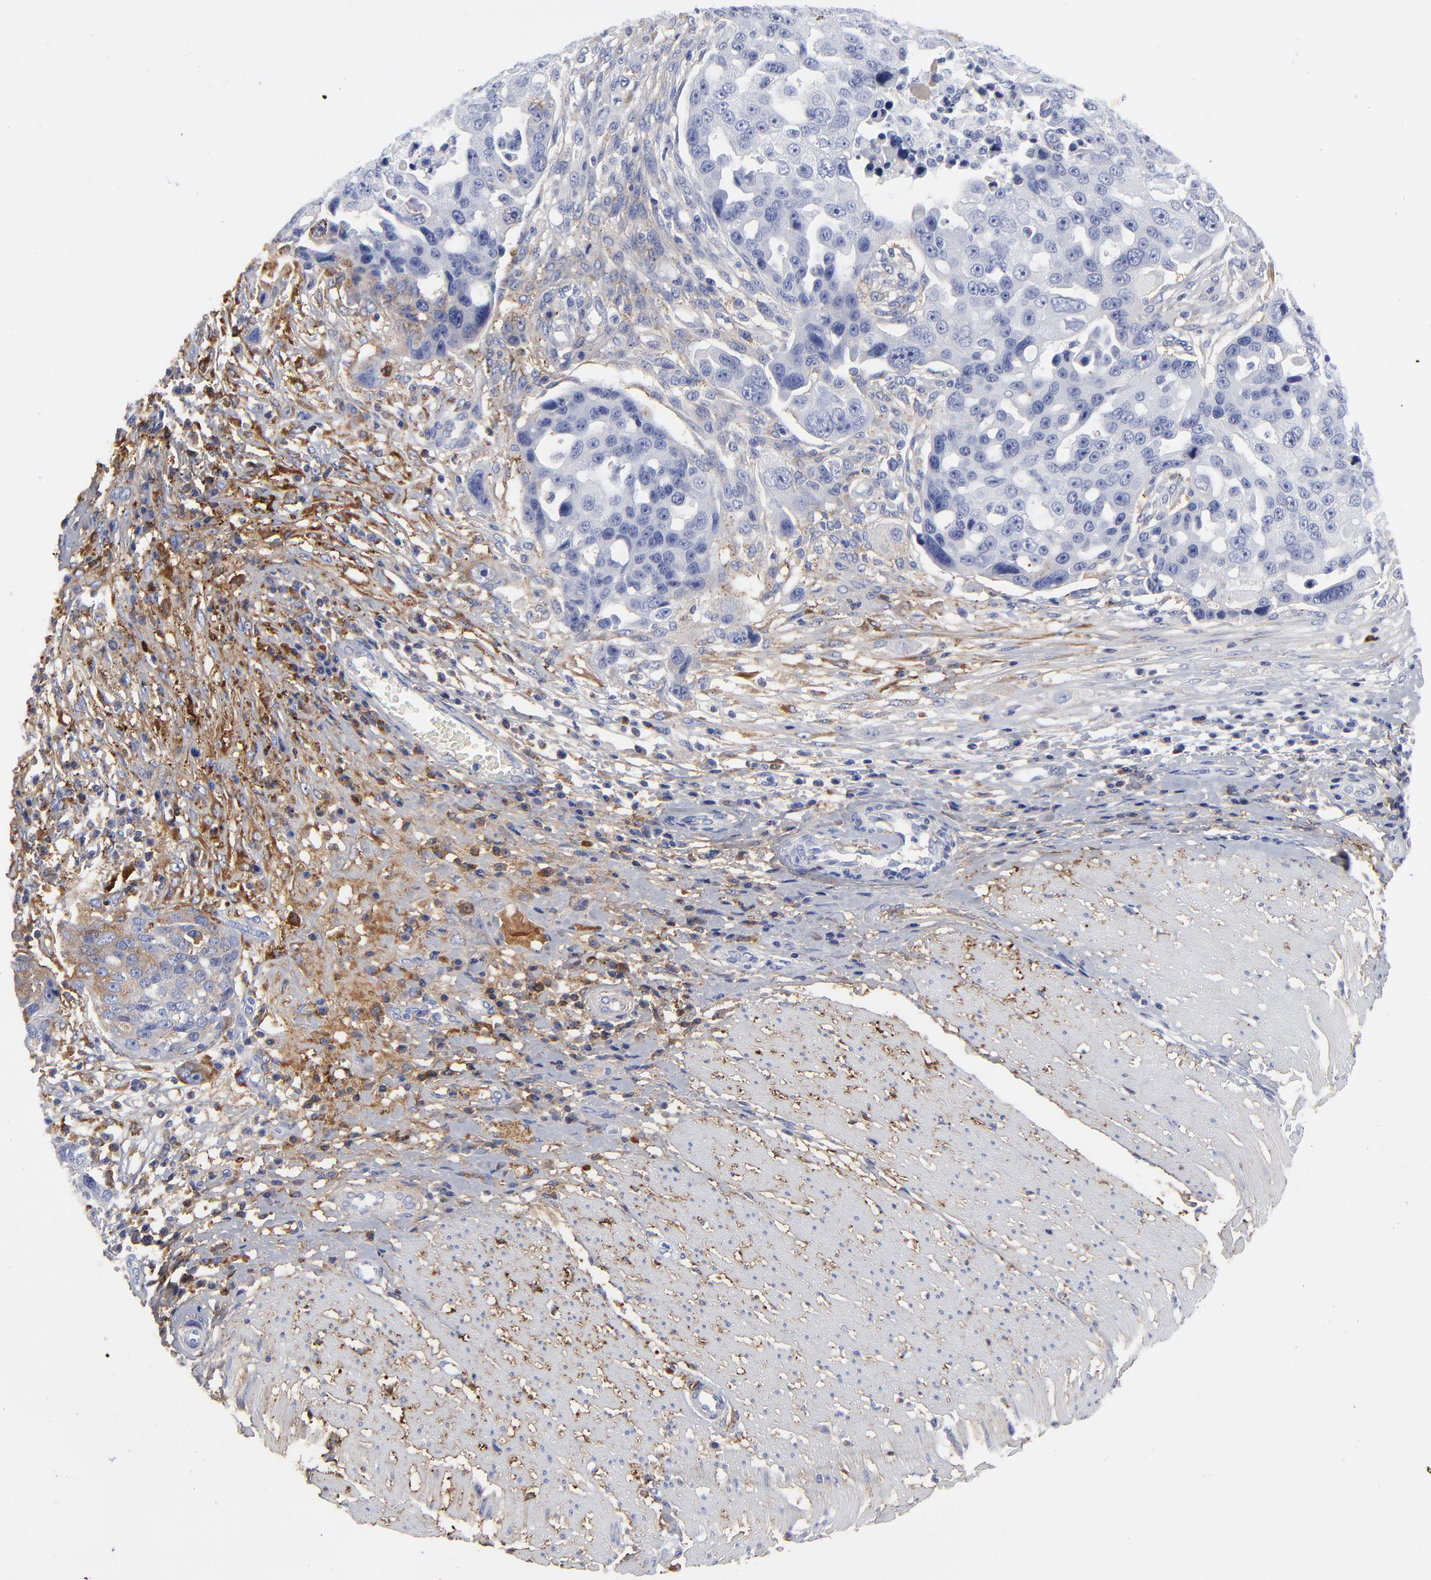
{"staining": {"intensity": "negative", "quantity": "none", "location": "none"}, "tissue": "ovarian cancer", "cell_type": "Tumor cells", "image_type": "cancer", "snomed": [{"axis": "morphology", "description": "Carcinoma, endometroid"}, {"axis": "topography", "description": "Ovary"}], "caption": "IHC of human endometroid carcinoma (ovarian) exhibits no staining in tumor cells. Brightfield microscopy of immunohistochemistry stained with DAB (brown) and hematoxylin (blue), captured at high magnification.", "gene": "DCN", "patient": {"sex": "female", "age": 75}}